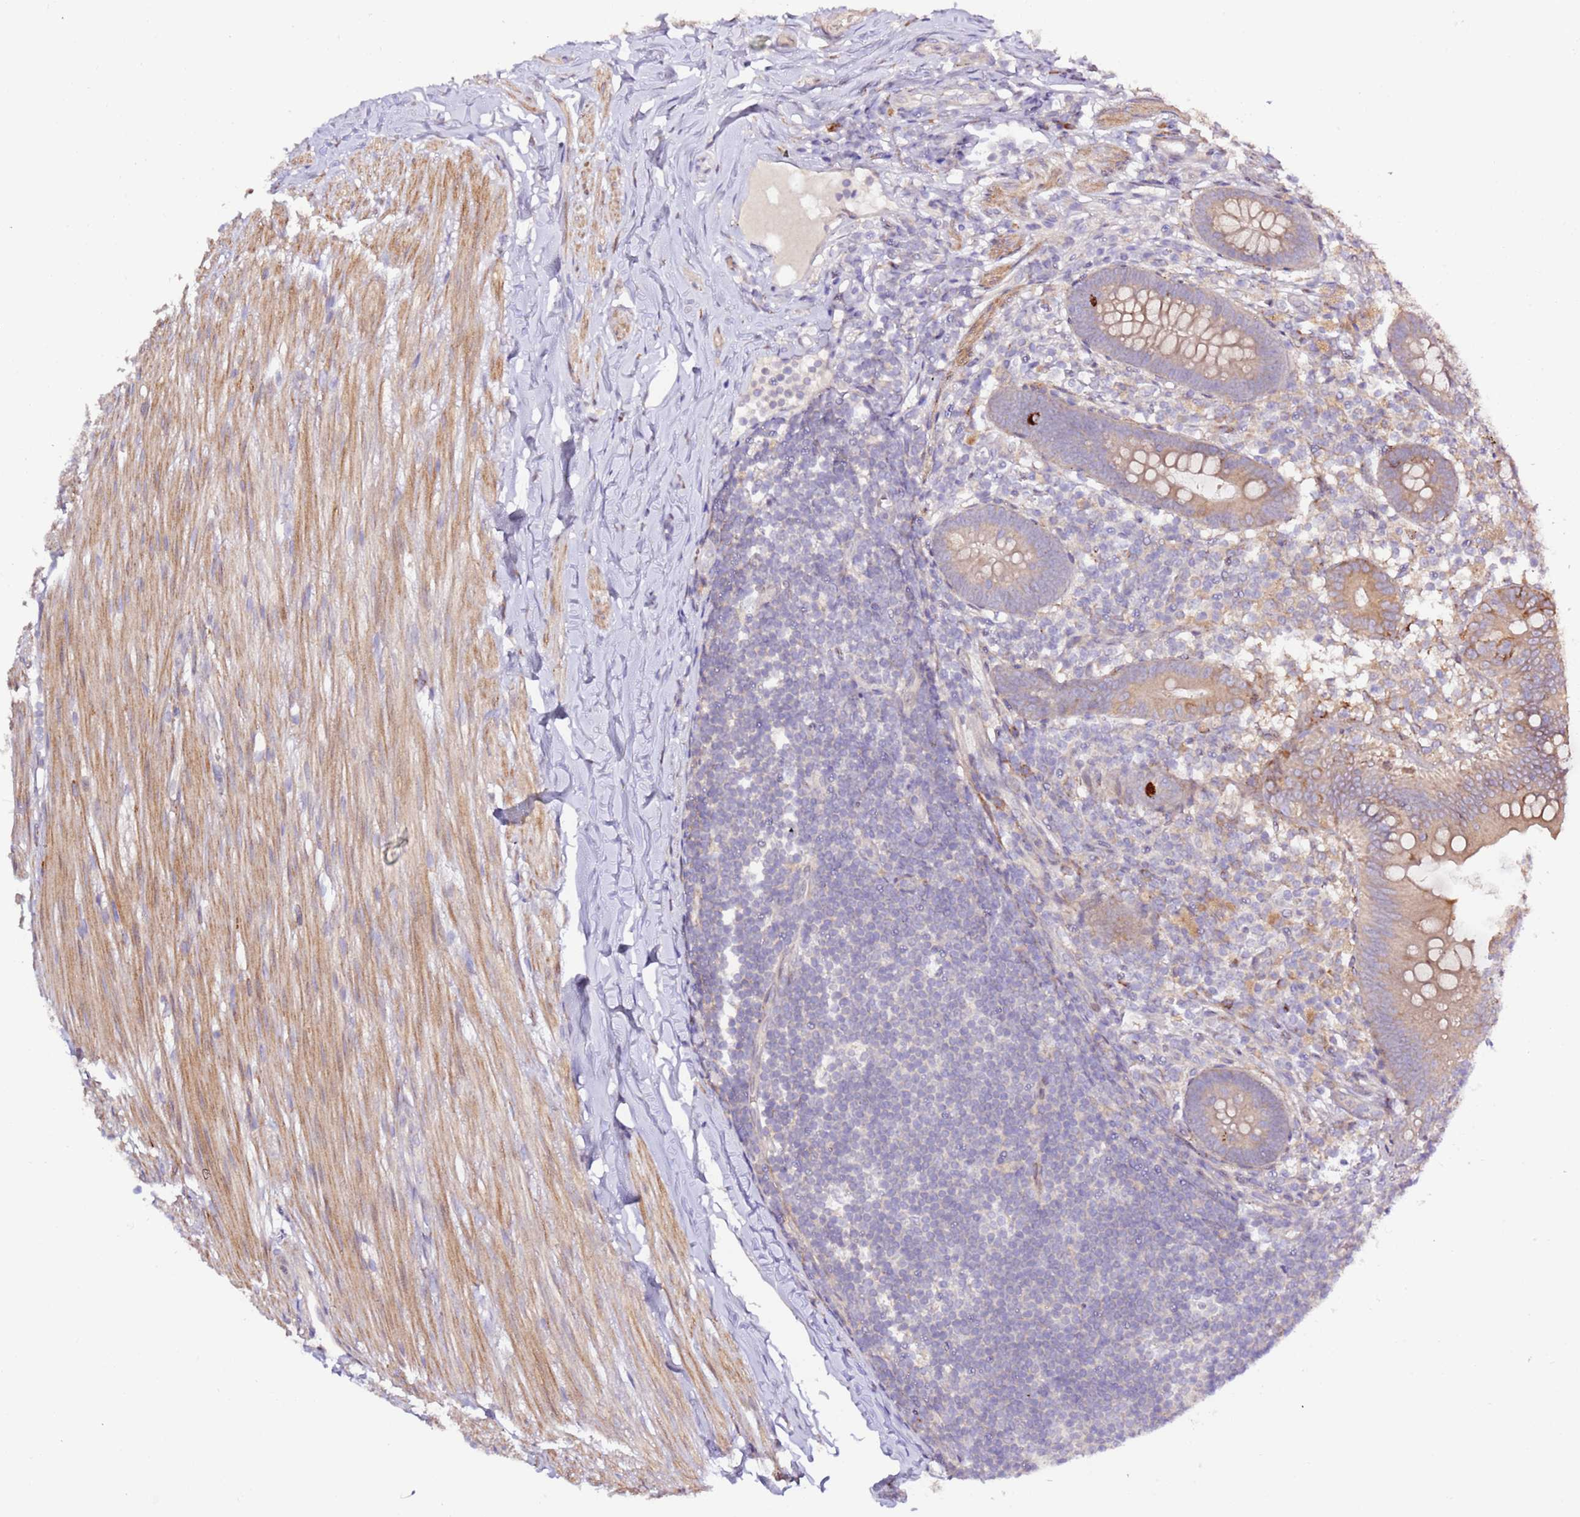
{"staining": {"intensity": "strong", "quantity": "<25%", "location": "cytoplasmic/membranous"}, "tissue": "appendix", "cell_type": "Glandular cells", "image_type": "normal", "snomed": [{"axis": "morphology", "description": "Normal tissue, NOS"}, {"axis": "topography", "description": "Appendix"}], "caption": "This histopathology image demonstrates immunohistochemistry staining of unremarkable appendix, with medium strong cytoplasmic/membranous expression in about <25% of glandular cells.", "gene": "HSD17B7", "patient": {"sex": "female", "age": 62}}